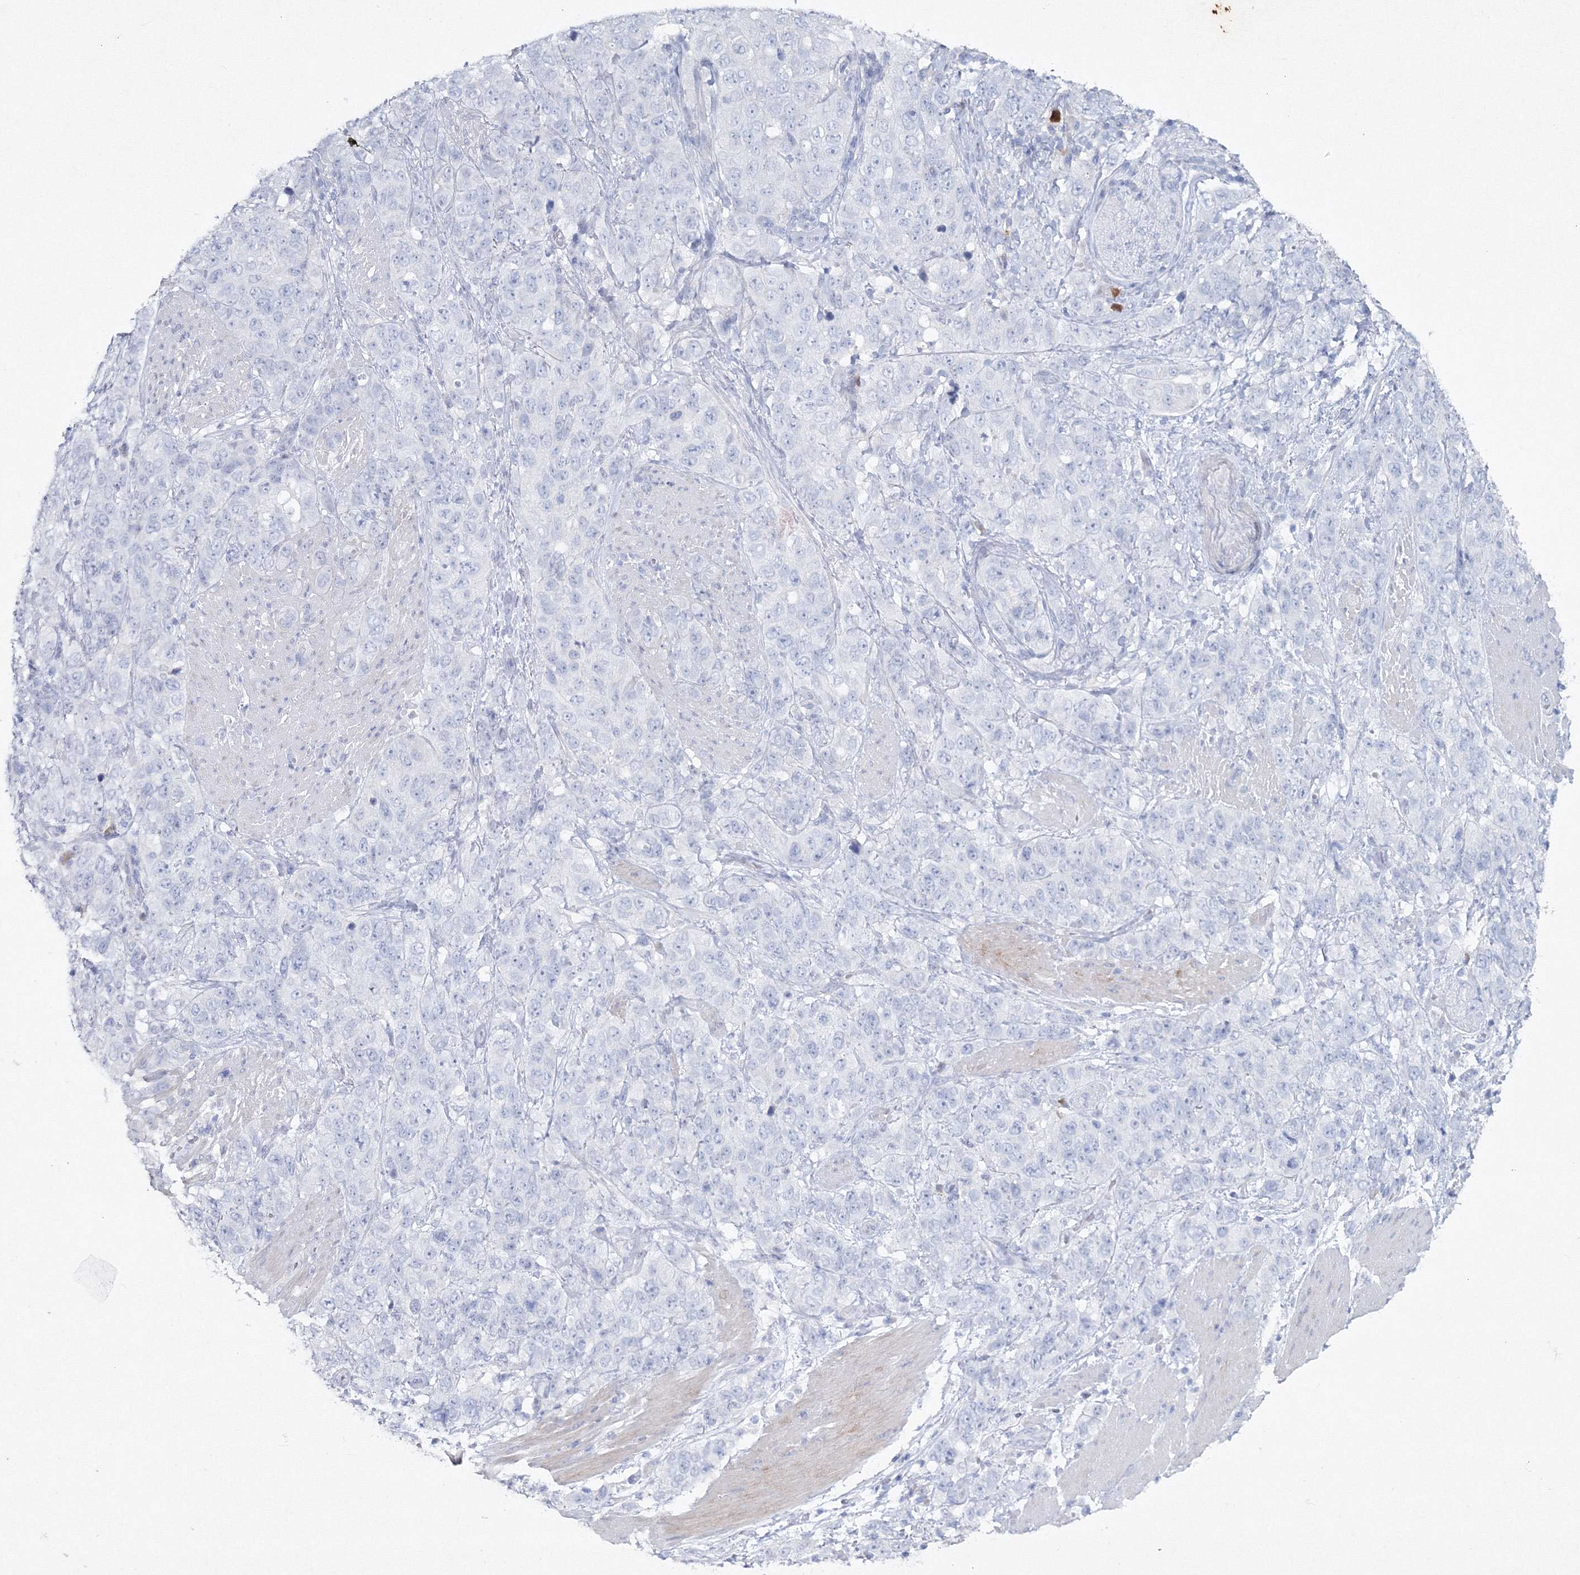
{"staining": {"intensity": "negative", "quantity": "none", "location": "none"}, "tissue": "stomach cancer", "cell_type": "Tumor cells", "image_type": "cancer", "snomed": [{"axis": "morphology", "description": "Adenocarcinoma, NOS"}, {"axis": "topography", "description": "Stomach"}], "caption": "DAB immunohistochemical staining of adenocarcinoma (stomach) shows no significant positivity in tumor cells.", "gene": "GCKR", "patient": {"sex": "male", "age": 48}}